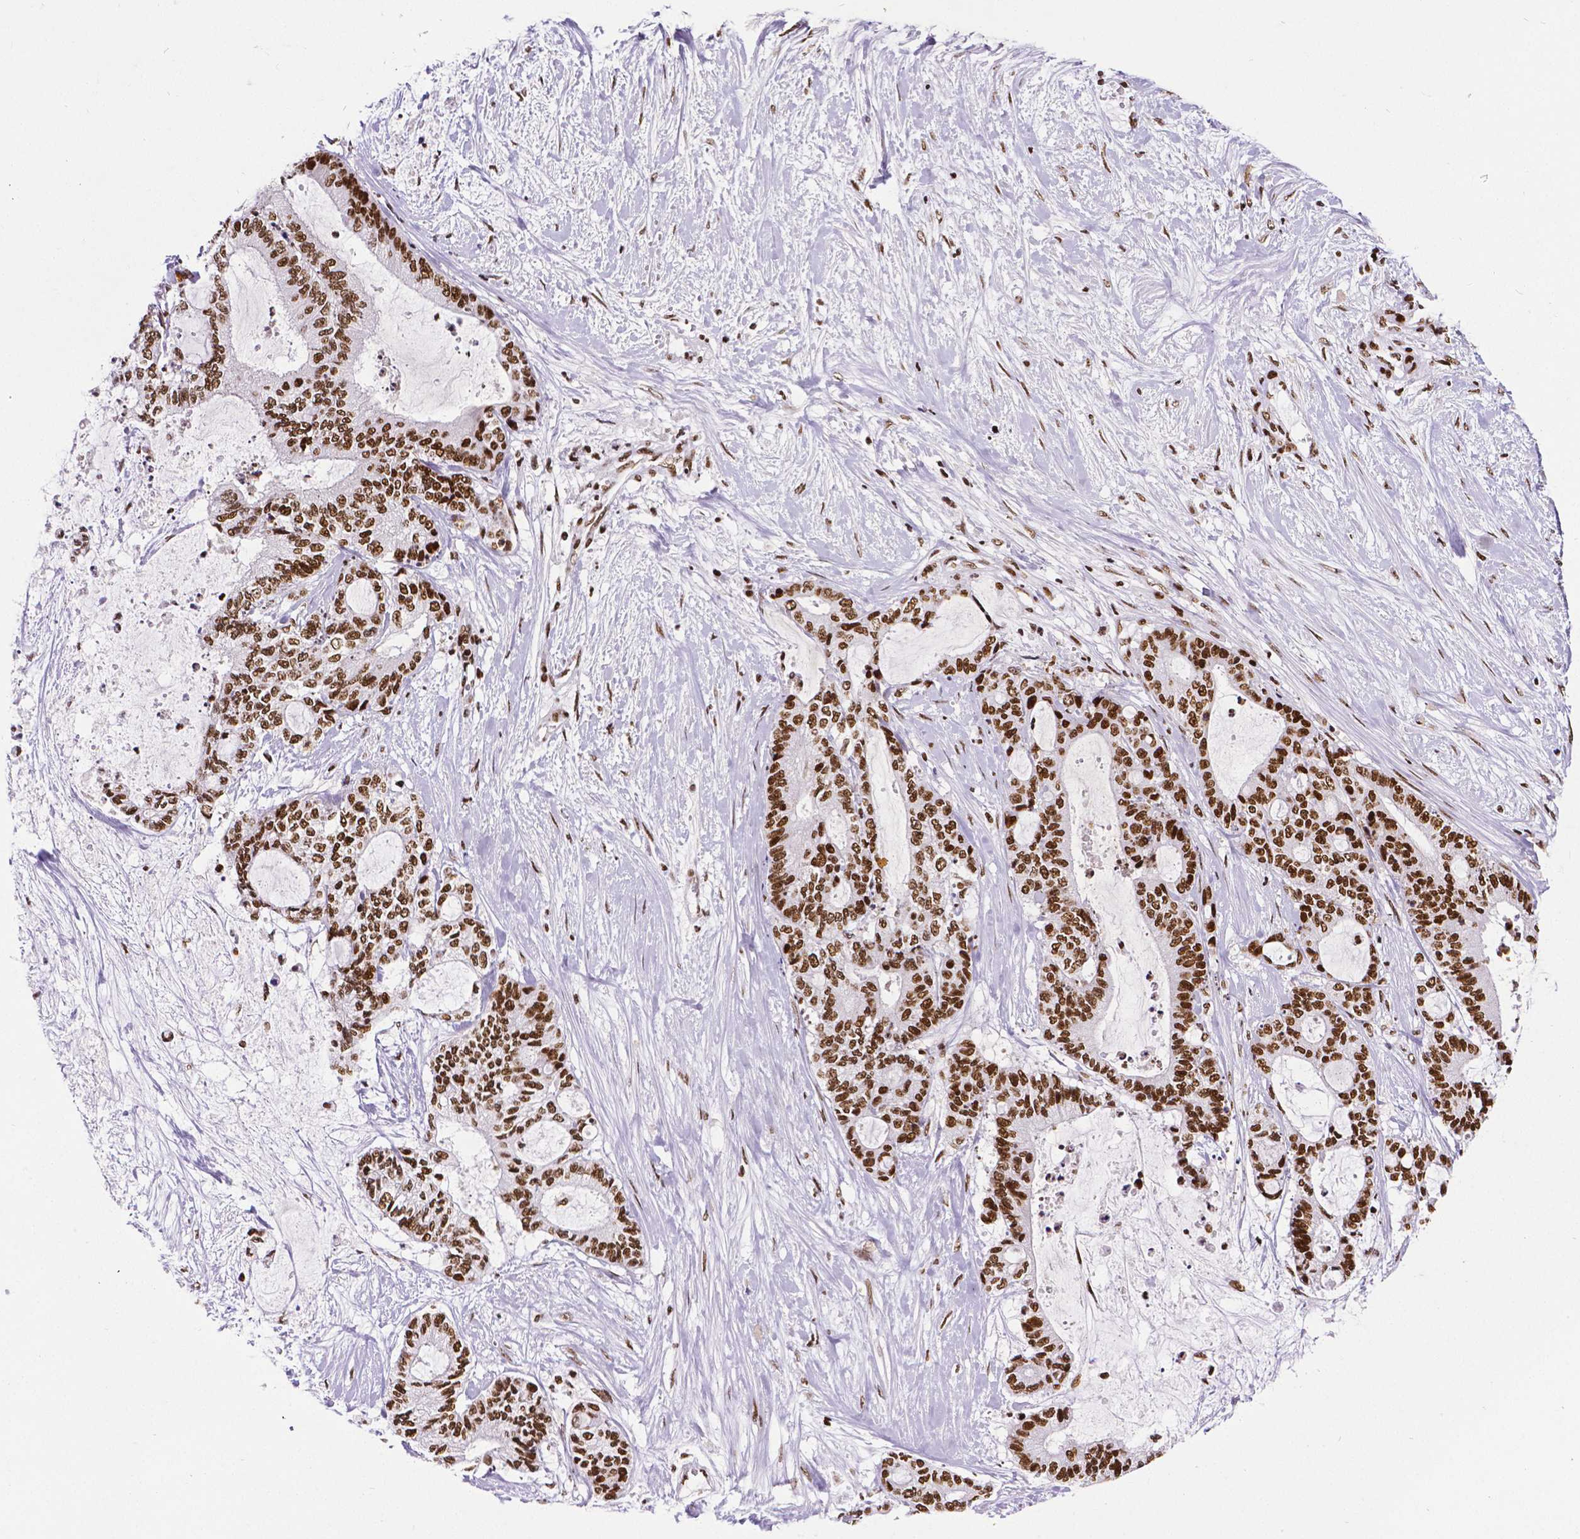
{"staining": {"intensity": "strong", "quantity": ">75%", "location": "nuclear"}, "tissue": "liver cancer", "cell_type": "Tumor cells", "image_type": "cancer", "snomed": [{"axis": "morphology", "description": "Normal tissue, NOS"}, {"axis": "morphology", "description": "Cholangiocarcinoma"}, {"axis": "topography", "description": "Liver"}, {"axis": "topography", "description": "Peripheral nerve tissue"}], "caption": "Approximately >75% of tumor cells in cholangiocarcinoma (liver) show strong nuclear protein positivity as visualized by brown immunohistochemical staining.", "gene": "CTCF", "patient": {"sex": "female", "age": 73}}